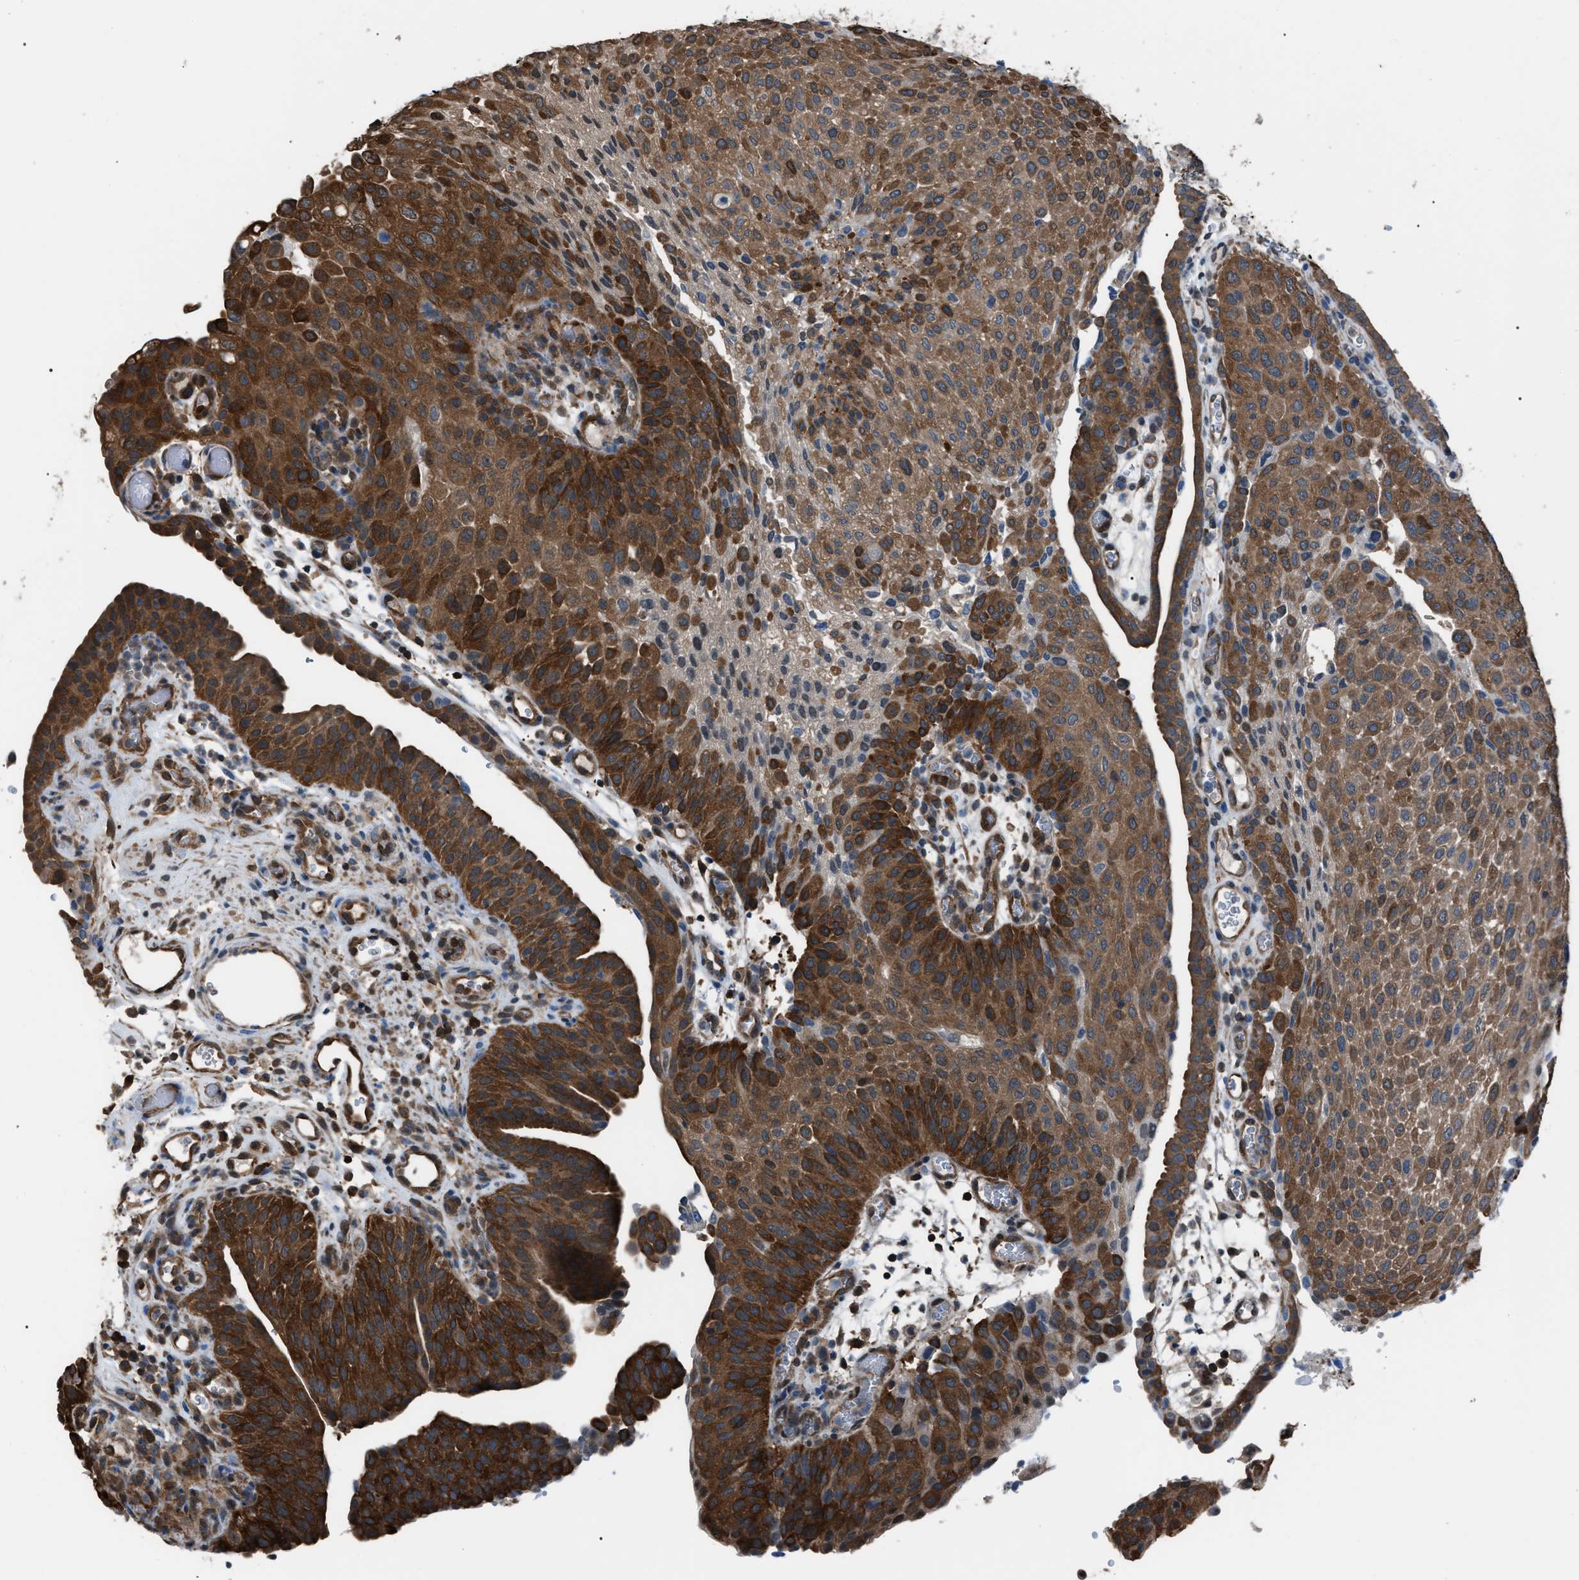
{"staining": {"intensity": "strong", "quantity": ">75%", "location": "cytoplasmic/membranous"}, "tissue": "urothelial cancer", "cell_type": "Tumor cells", "image_type": "cancer", "snomed": [{"axis": "morphology", "description": "Urothelial carcinoma, Low grade"}, {"axis": "morphology", "description": "Urothelial carcinoma, High grade"}, {"axis": "topography", "description": "Urinary bladder"}], "caption": "Tumor cells display high levels of strong cytoplasmic/membranous staining in about >75% of cells in low-grade urothelial carcinoma. The staining was performed using DAB to visualize the protein expression in brown, while the nuclei were stained in blue with hematoxylin (Magnification: 20x).", "gene": "PDCD5", "patient": {"sex": "male", "age": 35}}